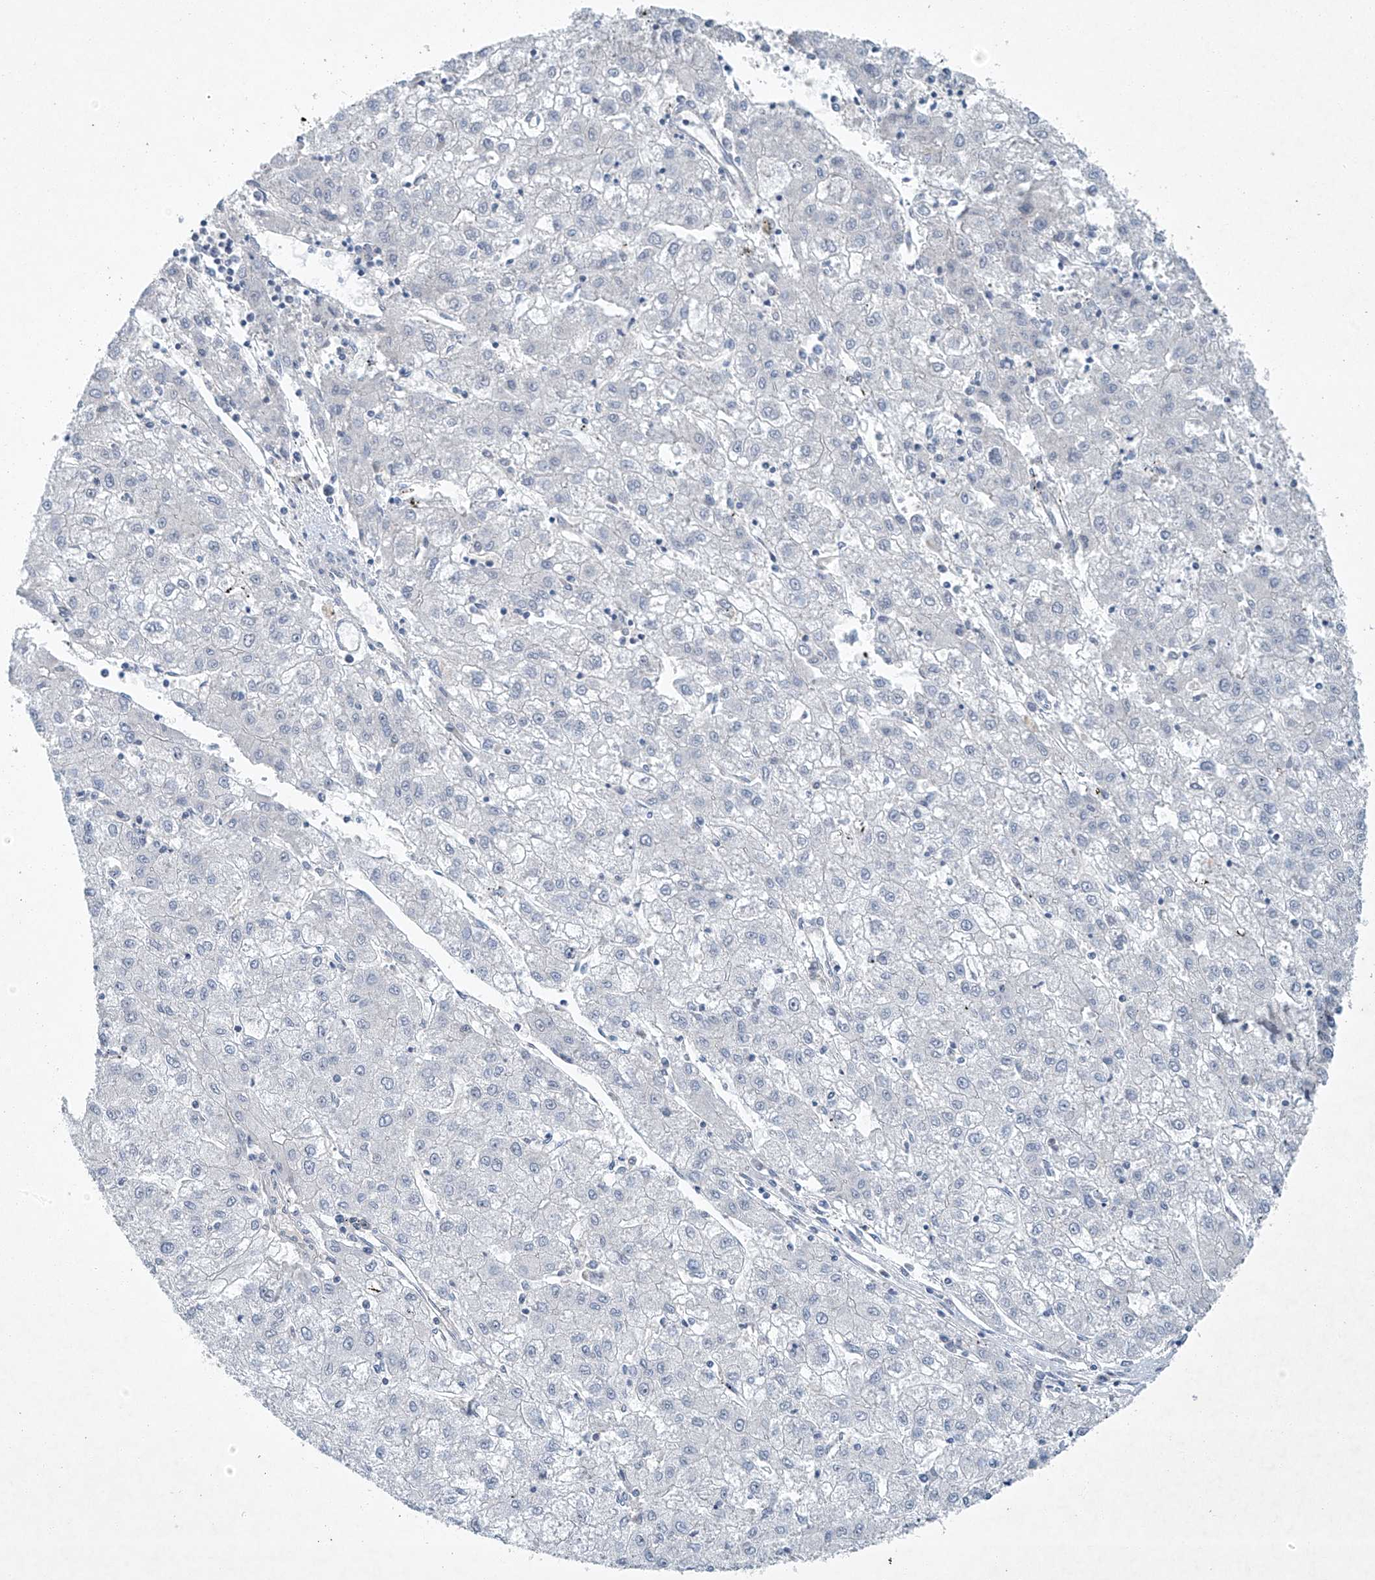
{"staining": {"intensity": "negative", "quantity": "none", "location": "none"}, "tissue": "liver cancer", "cell_type": "Tumor cells", "image_type": "cancer", "snomed": [{"axis": "morphology", "description": "Carcinoma, Hepatocellular, NOS"}, {"axis": "topography", "description": "Liver"}], "caption": "Tumor cells show no significant expression in liver cancer. (DAB immunohistochemistry, high magnification).", "gene": "TAF8", "patient": {"sex": "male", "age": 72}}